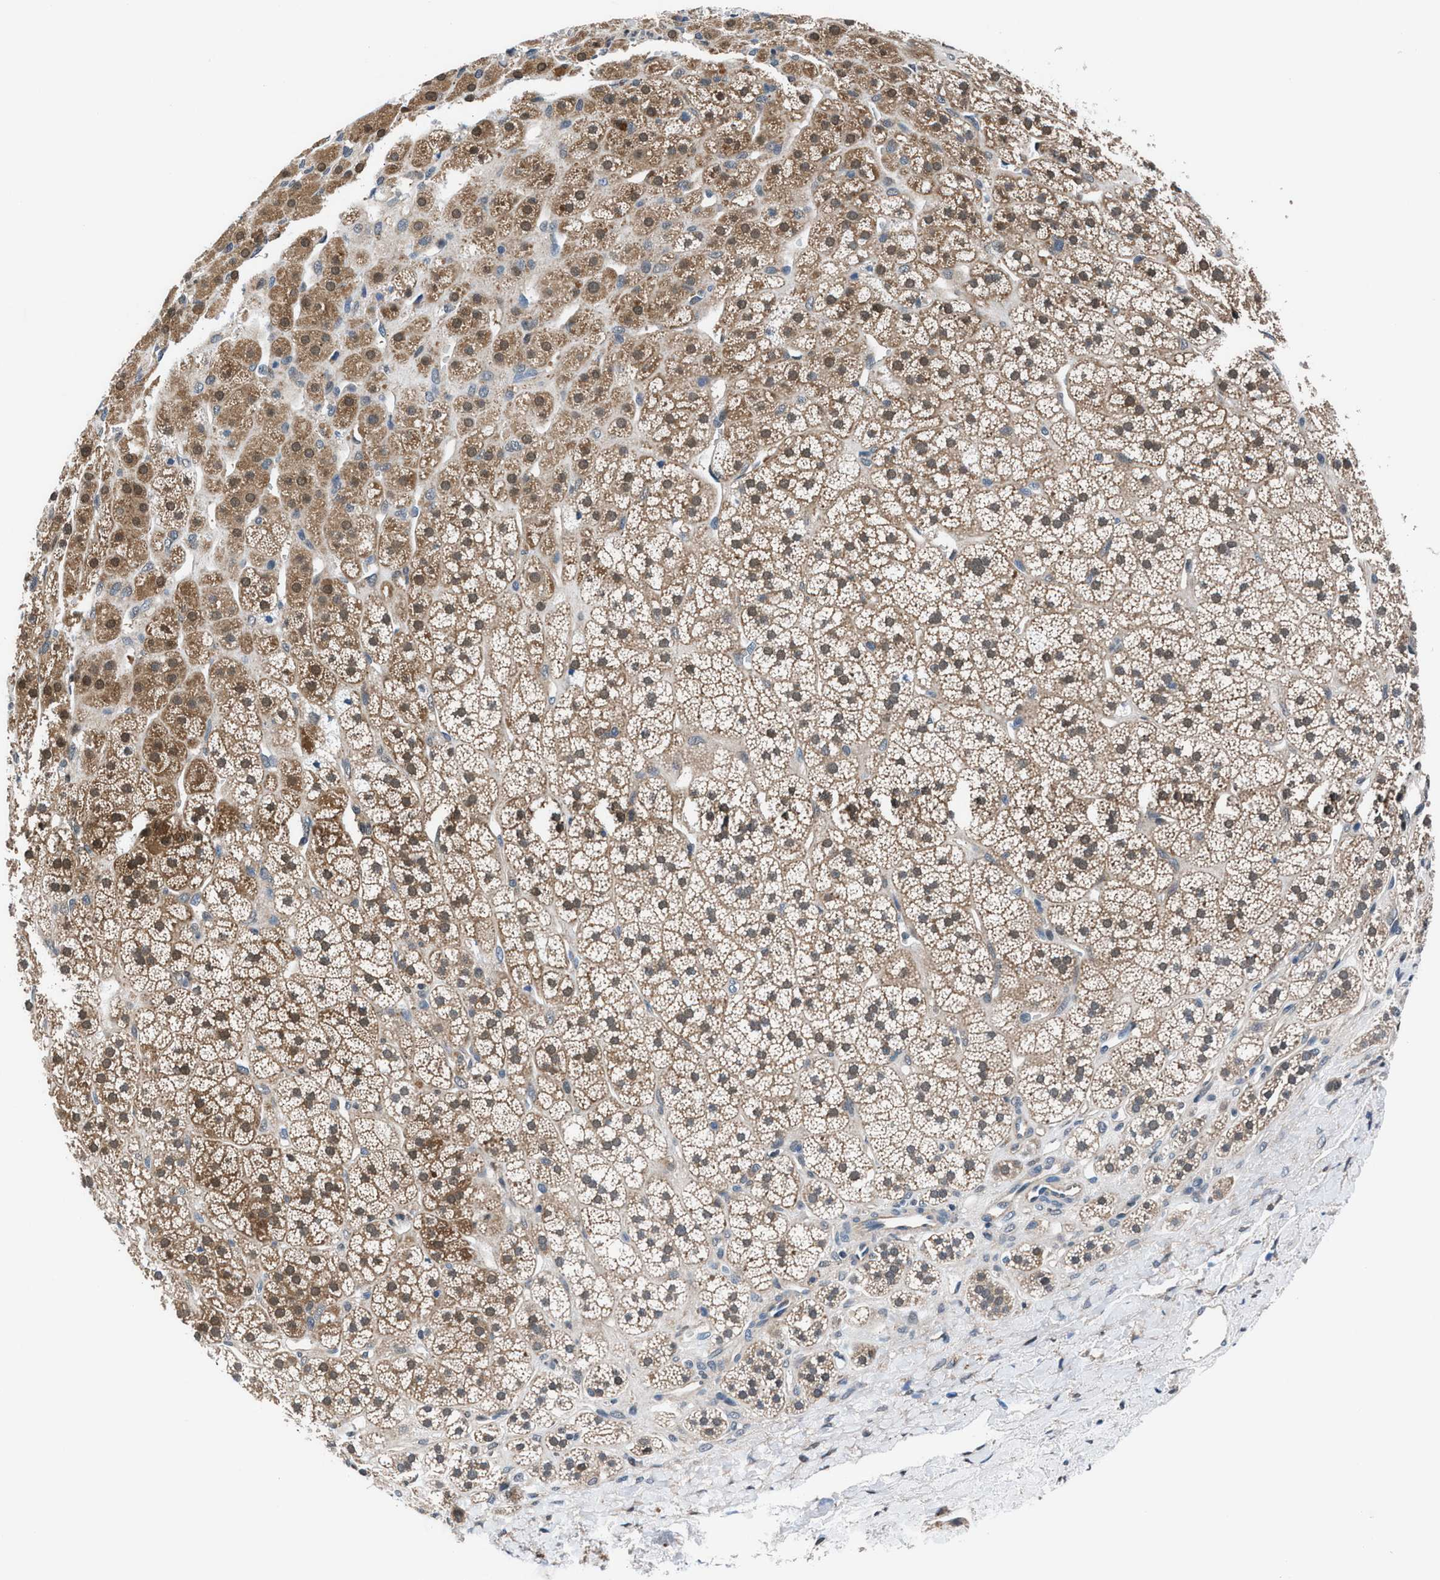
{"staining": {"intensity": "moderate", "quantity": ">75%", "location": "cytoplasmic/membranous"}, "tissue": "adrenal gland", "cell_type": "Glandular cells", "image_type": "normal", "snomed": [{"axis": "morphology", "description": "Normal tissue, NOS"}, {"axis": "topography", "description": "Adrenal gland"}], "caption": "Adrenal gland was stained to show a protein in brown. There is medium levels of moderate cytoplasmic/membranous expression in approximately >75% of glandular cells. (Brightfield microscopy of DAB IHC at high magnification).", "gene": "PRPSAP2", "patient": {"sex": "male", "age": 56}}